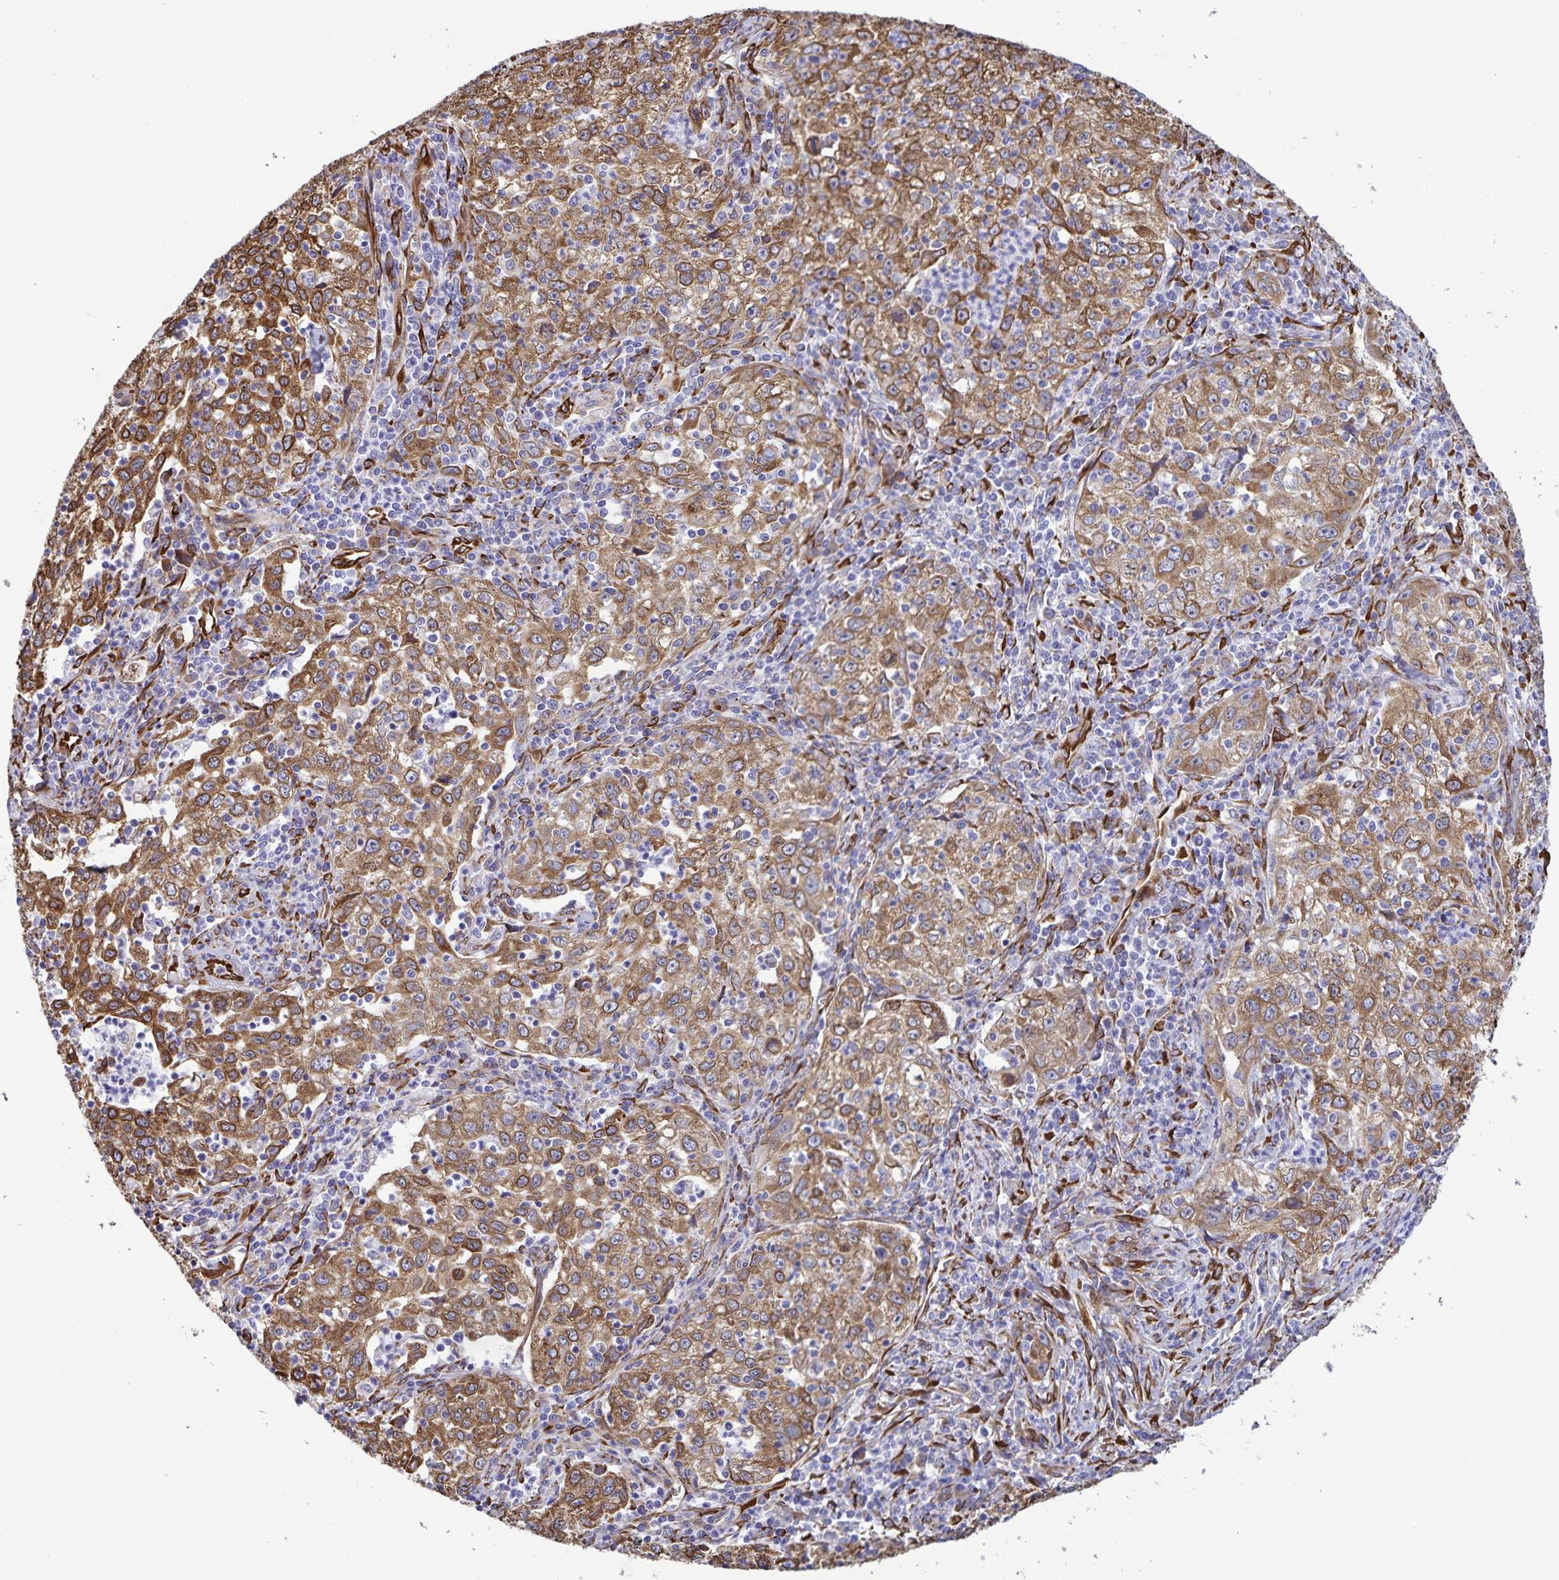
{"staining": {"intensity": "moderate", "quantity": ">75%", "location": "cytoplasmic/membranous"}, "tissue": "lung cancer", "cell_type": "Tumor cells", "image_type": "cancer", "snomed": [{"axis": "morphology", "description": "Squamous cell carcinoma, NOS"}, {"axis": "topography", "description": "Lung"}], "caption": "Human squamous cell carcinoma (lung) stained with a protein marker demonstrates moderate staining in tumor cells.", "gene": "RCN1", "patient": {"sex": "male", "age": 71}}